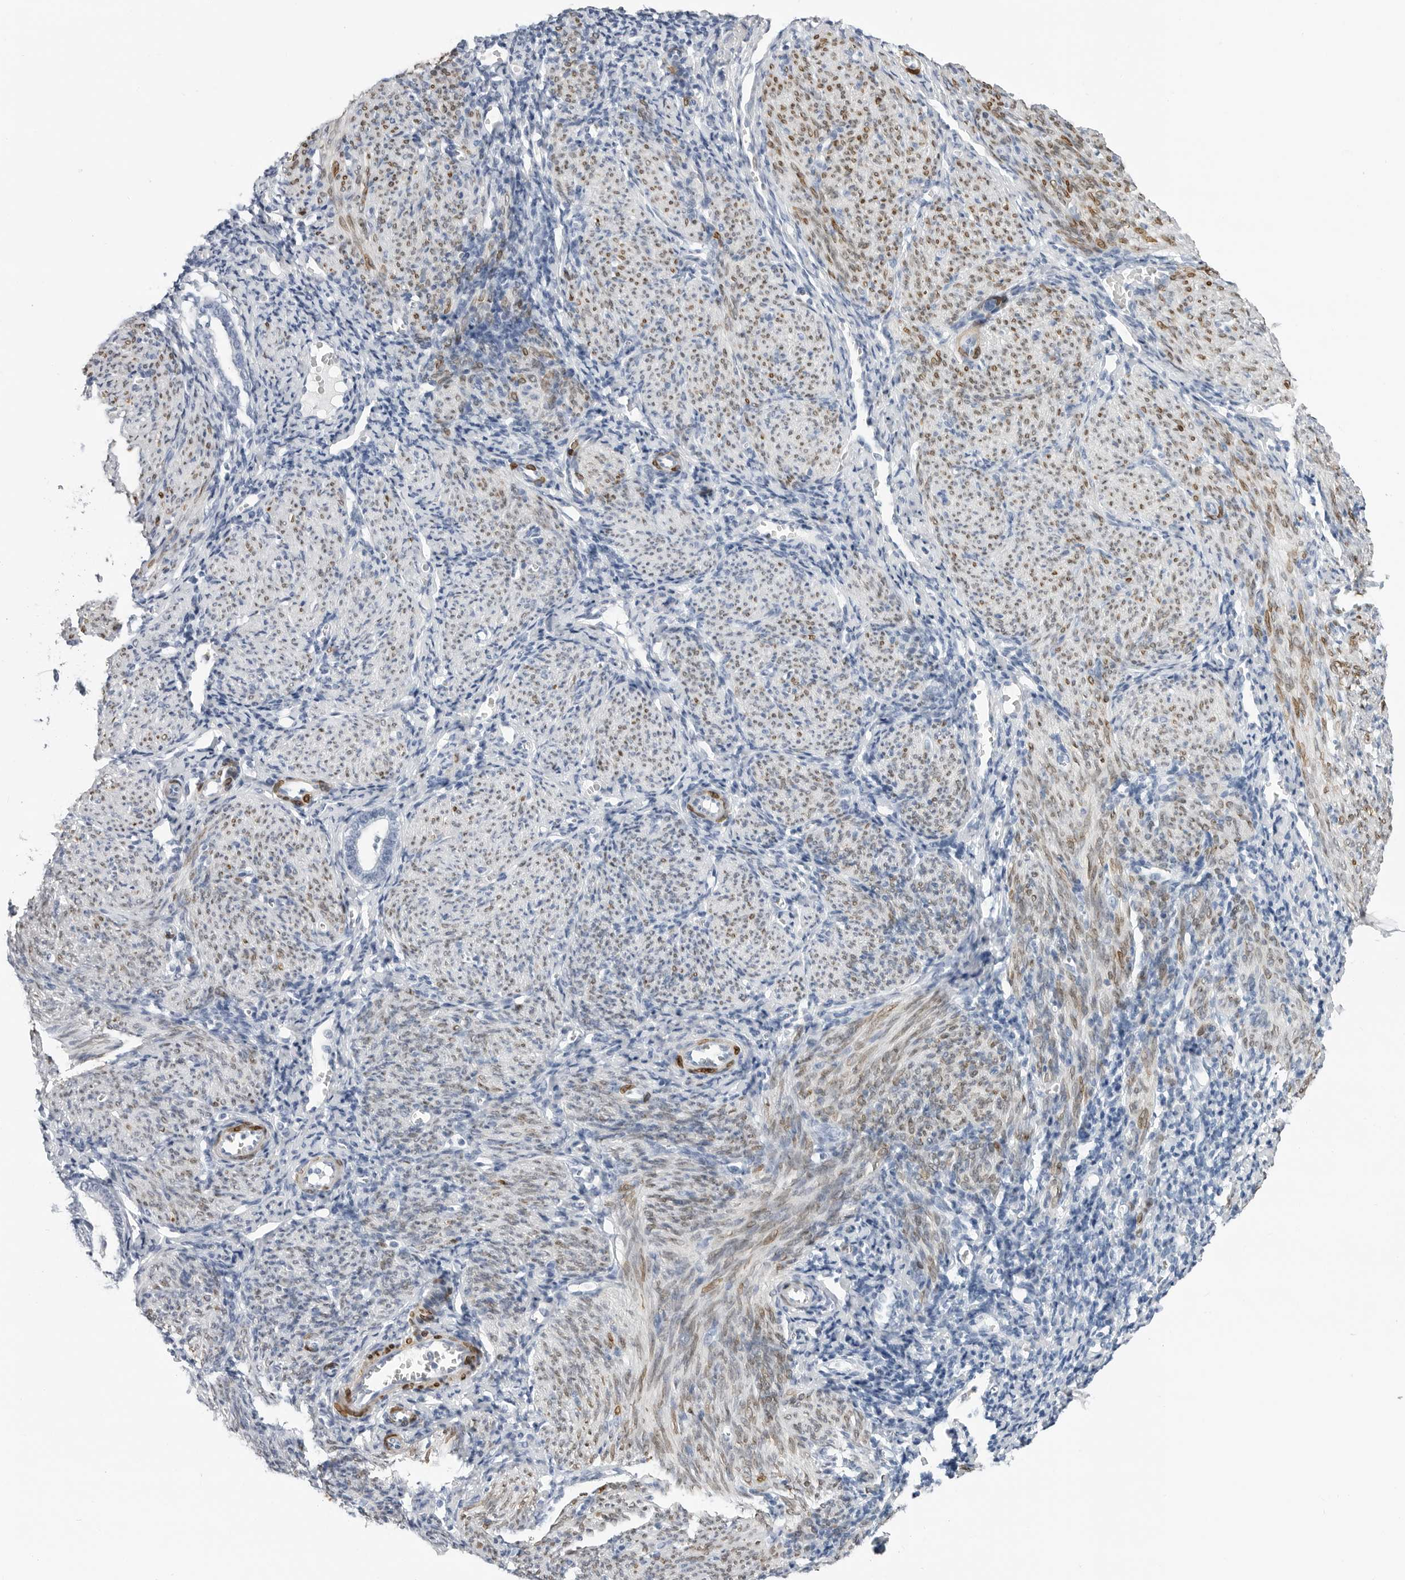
{"staining": {"intensity": "negative", "quantity": "none", "location": "none"}, "tissue": "endometrium", "cell_type": "Cells in endometrial stroma", "image_type": "normal", "snomed": [{"axis": "morphology", "description": "Normal tissue, NOS"}, {"axis": "morphology", "description": "Adenocarcinoma, NOS"}, {"axis": "topography", "description": "Endometrium"}], "caption": "A histopathology image of human endometrium is negative for staining in cells in endometrial stroma.", "gene": "PLN", "patient": {"sex": "female", "age": 57}}